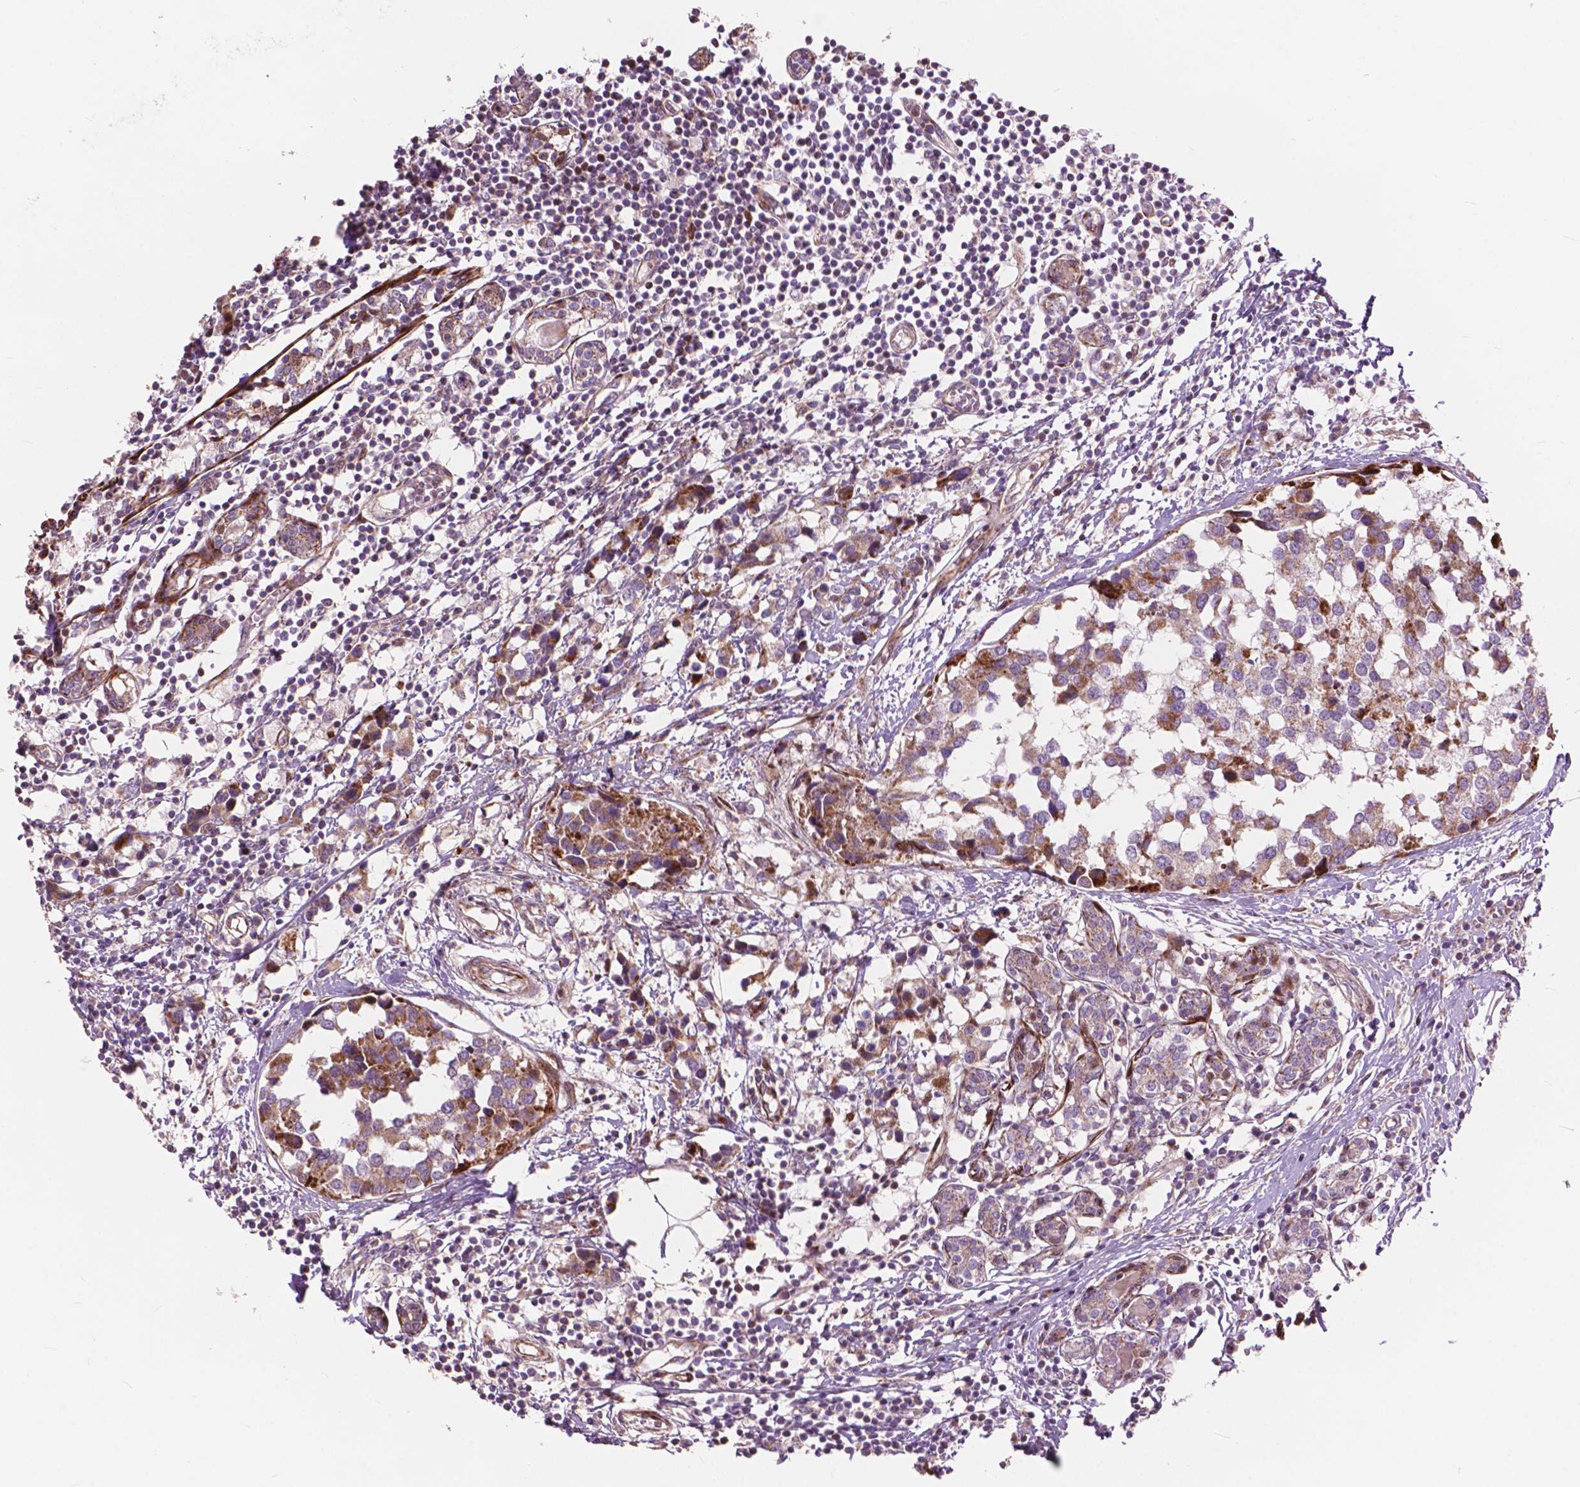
{"staining": {"intensity": "weak", "quantity": "25%-75%", "location": "cytoplasmic/membranous"}, "tissue": "breast cancer", "cell_type": "Tumor cells", "image_type": "cancer", "snomed": [{"axis": "morphology", "description": "Lobular carcinoma"}, {"axis": "topography", "description": "Breast"}], "caption": "Breast lobular carcinoma was stained to show a protein in brown. There is low levels of weak cytoplasmic/membranous staining in approximately 25%-75% of tumor cells. (DAB IHC with brightfield microscopy, high magnification).", "gene": "MORN1", "patient": {"sex": "female", "age": 59}}